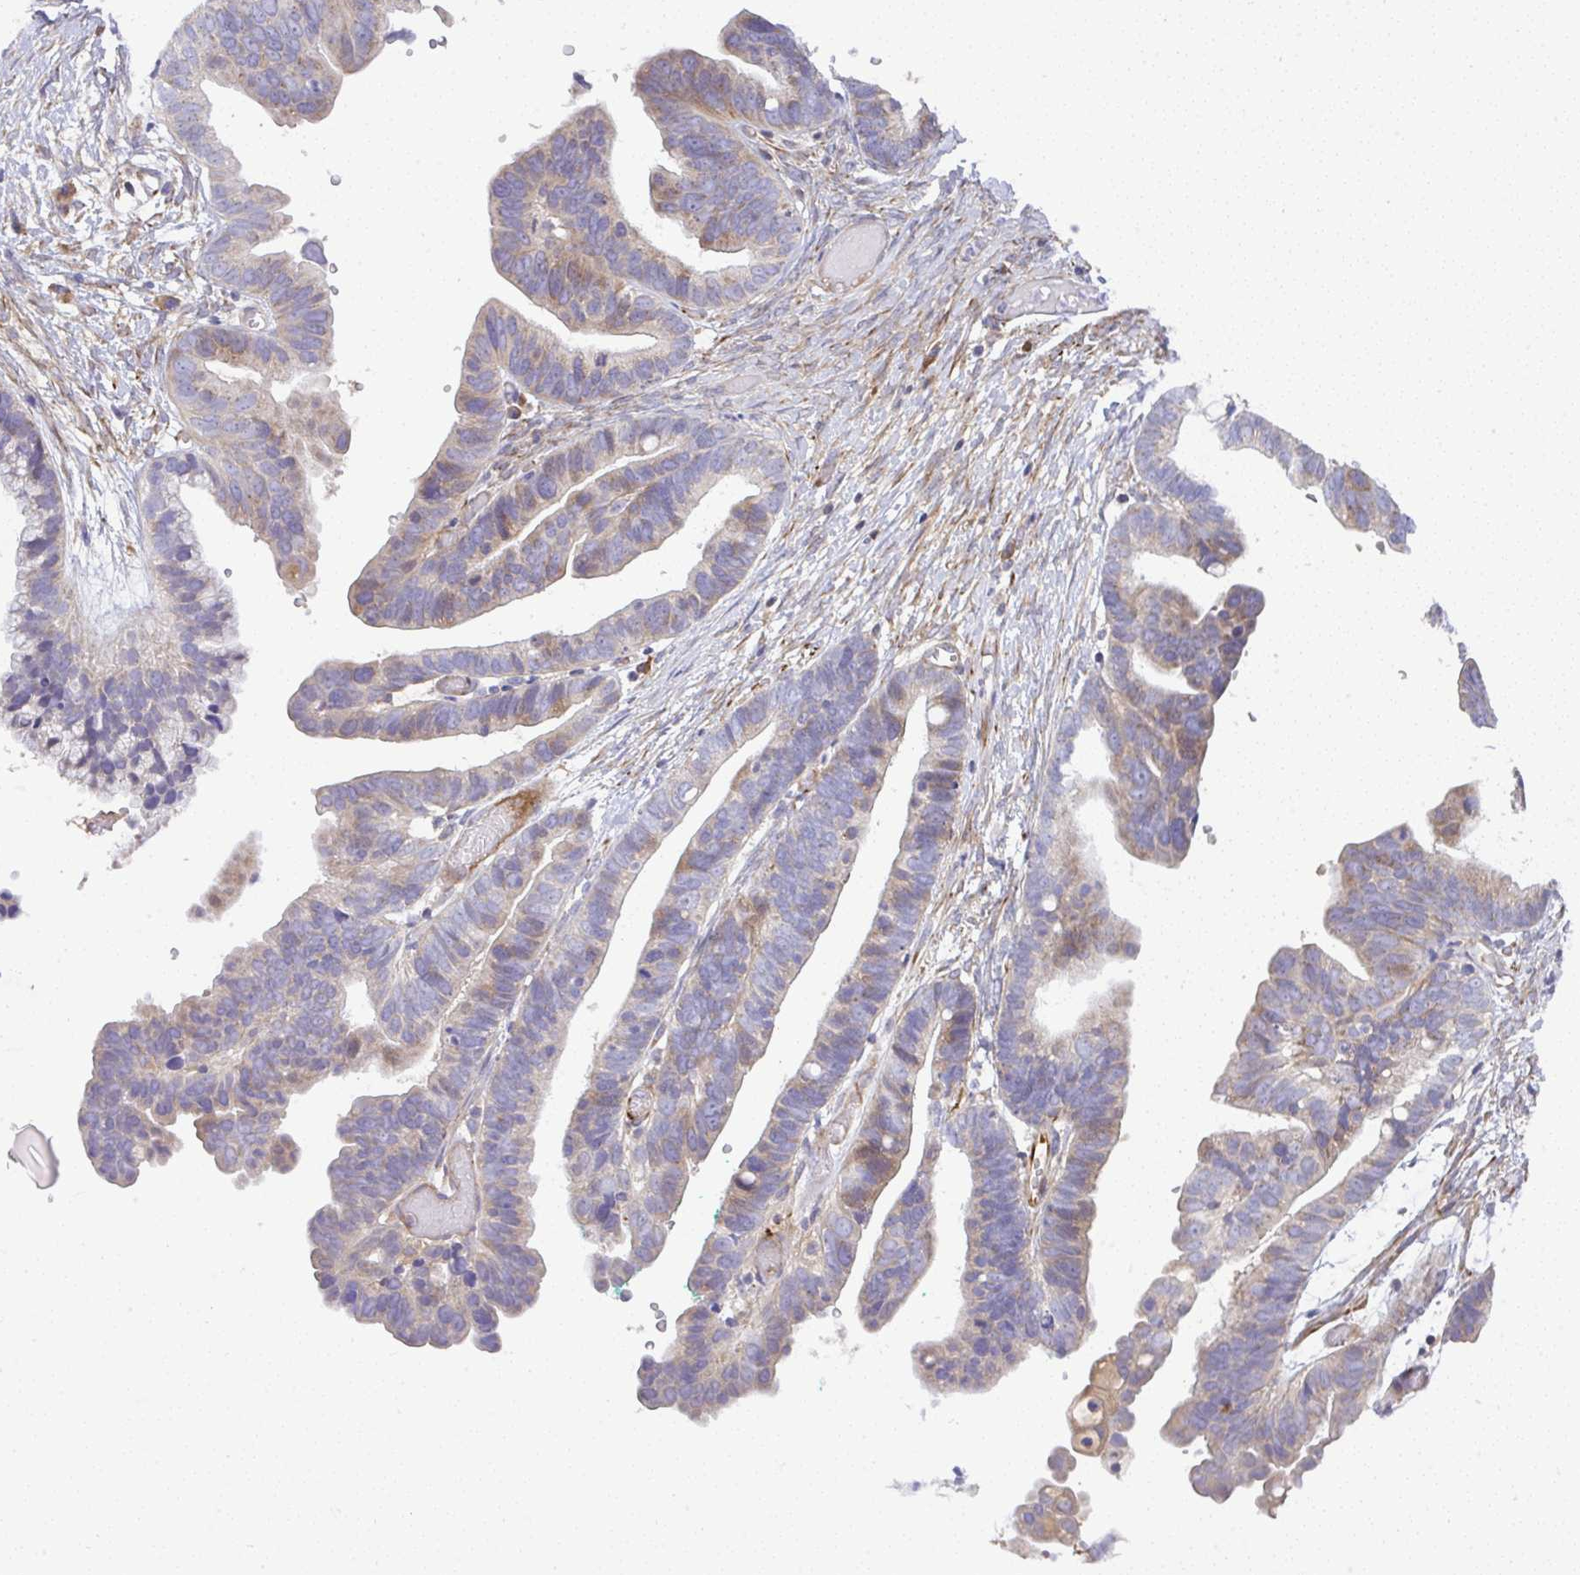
{"staining": {"intensity": "weak", "quantity": "25%-75%", "location": "cytoplasmic/membranous"}, "tissue": "ovarian cancer", "cell_type": "Tumor cells", "image_type": "cancer", "snomed": [{"axis": "morphology", "description": "Cystadenocarcinoma, serous, NOS"}, {"axis": "topography", "description": "Ovary"}], "caption": "Approximately 25%-75% of tumor cells in human ovarian cancer (serous cystadenocarcinoma) show weak cytoplasmic/membranous protein staining as visualized by brown immunohistochemical staining.", "gene": "GRID2", "patient": {"sex": "female", "age": 56}}